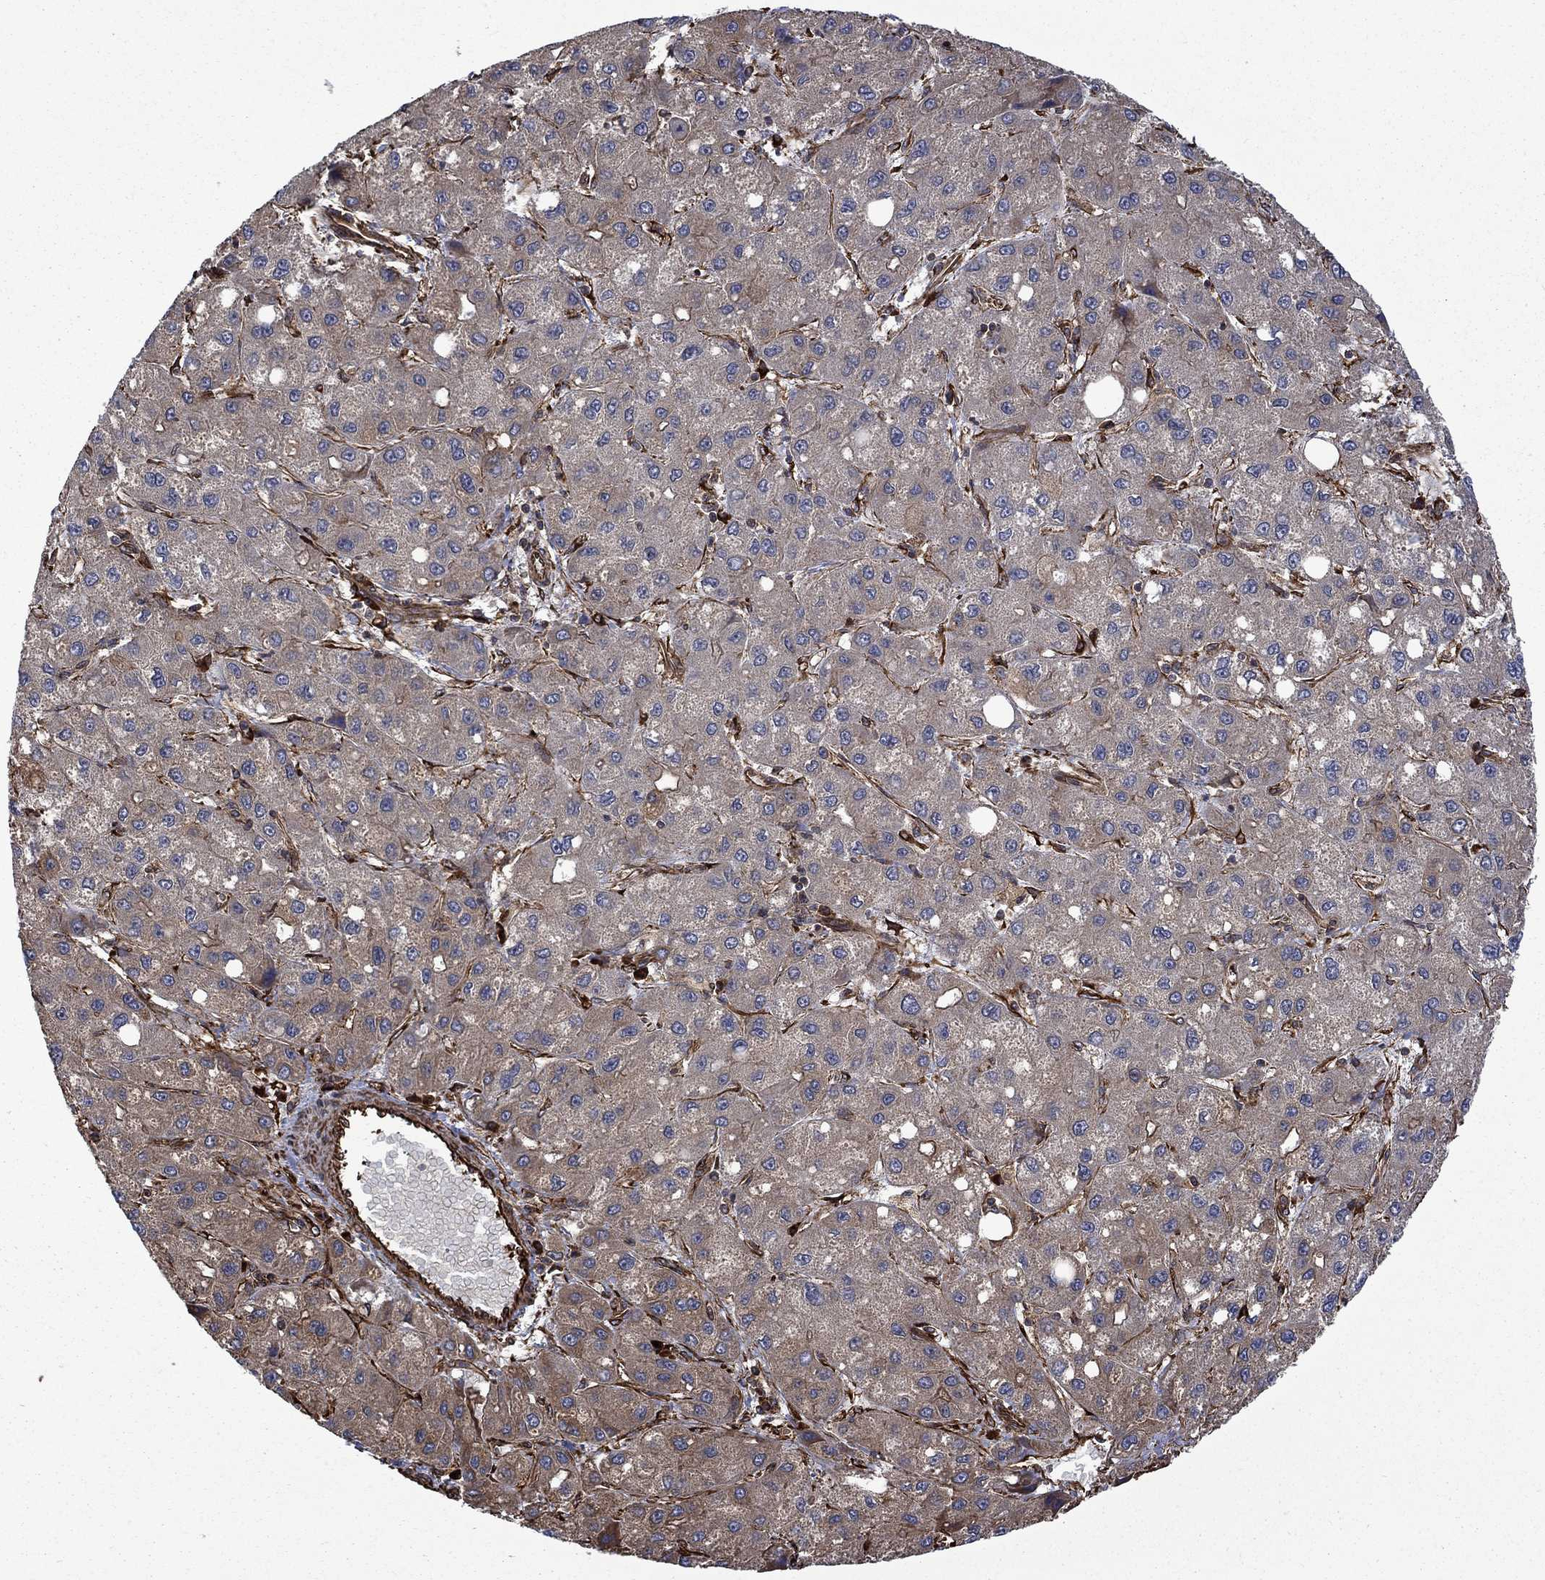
{"staining": {"intensity": "weak", "quantity": "25%-75%", "location": "cytoplasmic/membranous"}, "tissue": "liver cancer", "cell_type": "Tumor cells", "image_type": "cancer", "snomed": [{"axis": "morphology", "description": "Carcinoma, Hepatocellular, NOS"}, {"axis": "topography", "description": "Liver"}], "caption": "Human hepatocellular carcinoma (liver) stained for a protein (brown) displays weak cytoplasmic/membranous positive positivity in approximately 25%-75% of tumor cells.", "gene": "CUTC", "patient": {"sex": "male", "age": 73}}